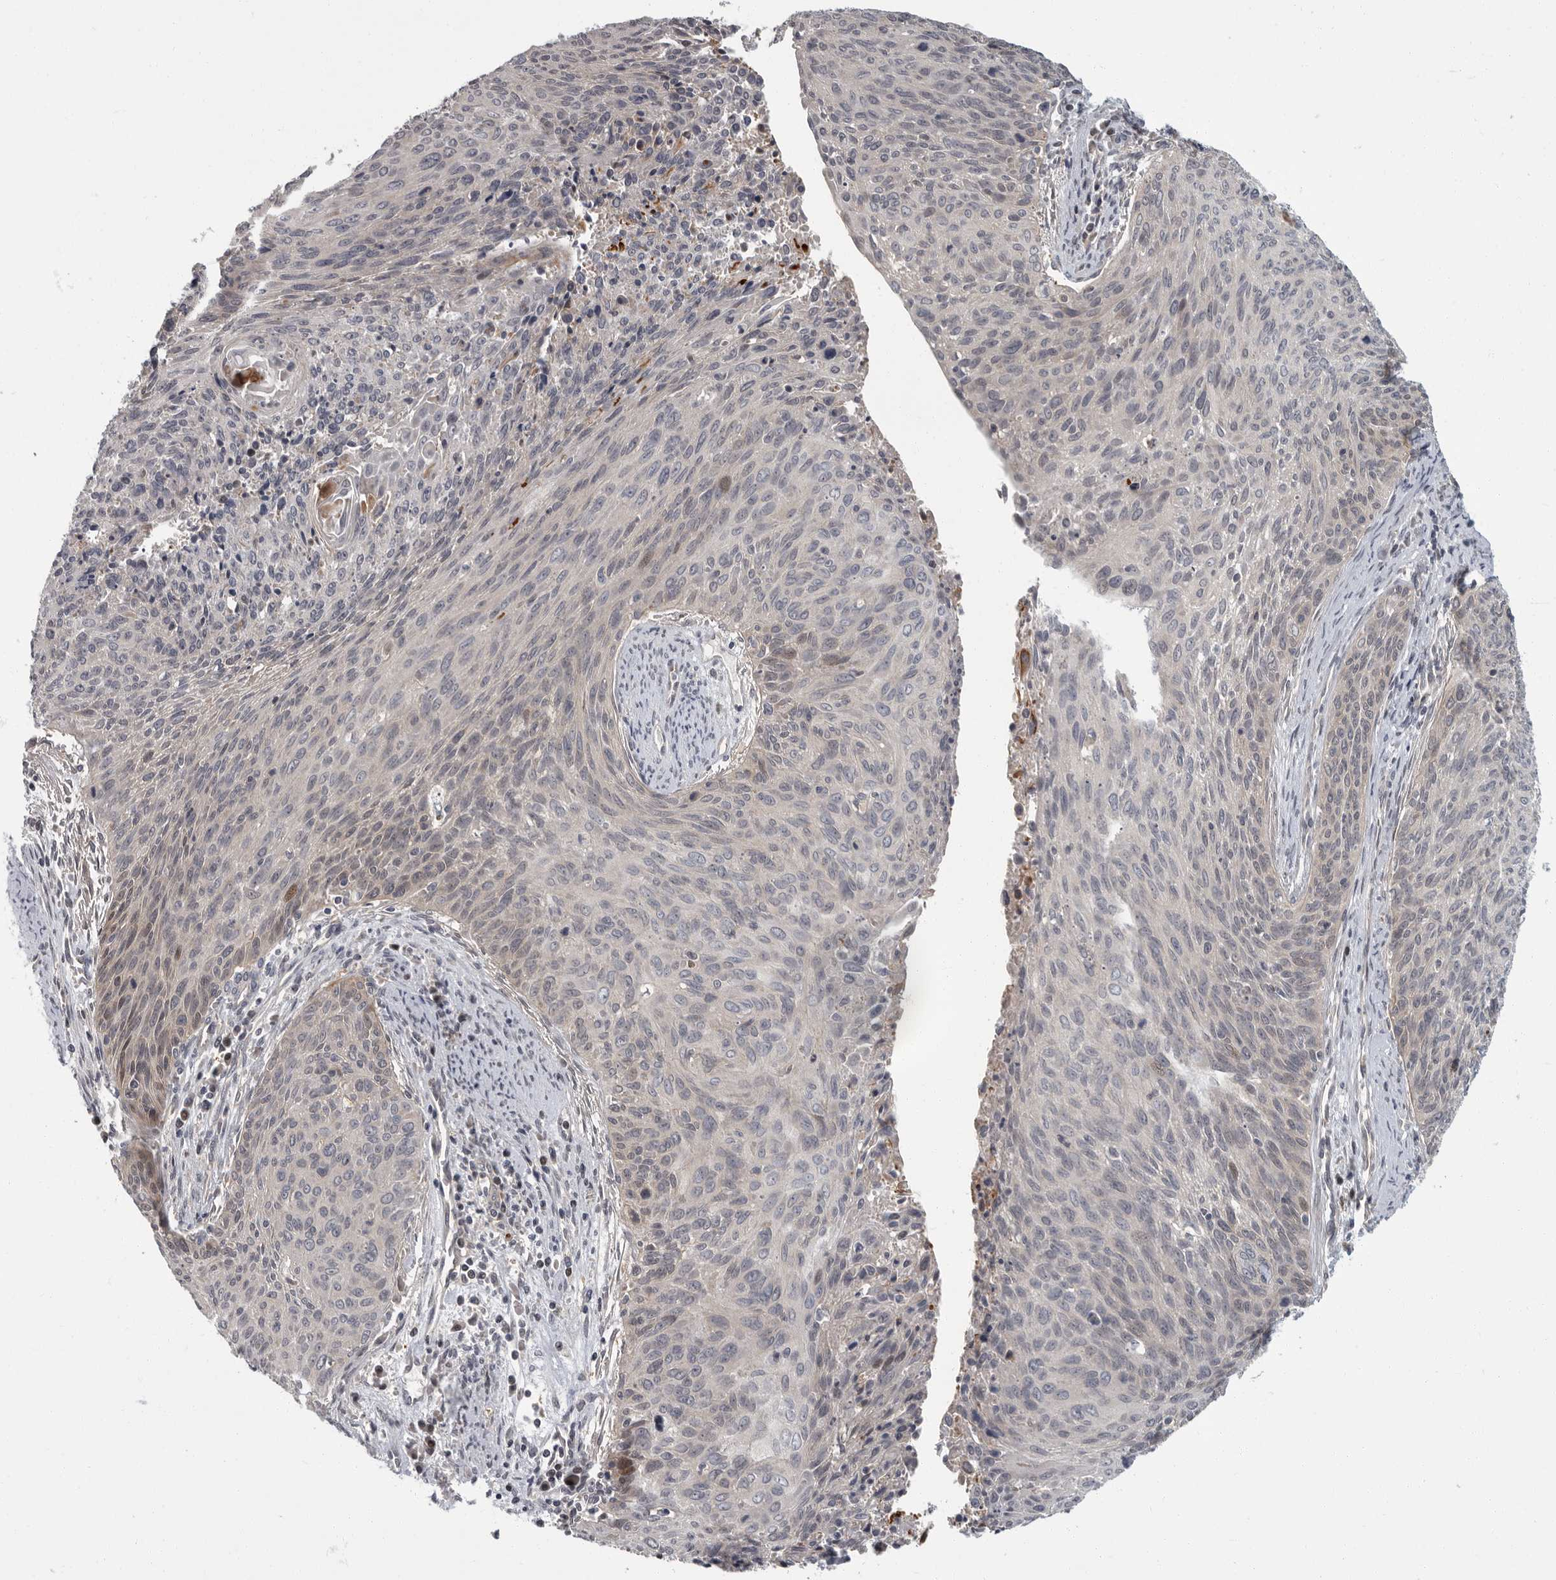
{"staining": {"intensity": "negative", "quantity": "none", "location": "none"}, "tissue": "cervical cancer", "cell_type": "Tumor cells", "image_type": "cancer", "snomed": [{"axis": "morphology", "description": "Squamous cell carcinoma, NOS"}, {"axis": "topography", "description": "Cervix"}], "caption": "This is an immunohistochemistry (IHC) photomicrograph of squamous cell carcinoma (cervical). There is no positivity in tumor cells.", "gene": "PDE7A", "patient": {"sex": "female", "age": 55}}